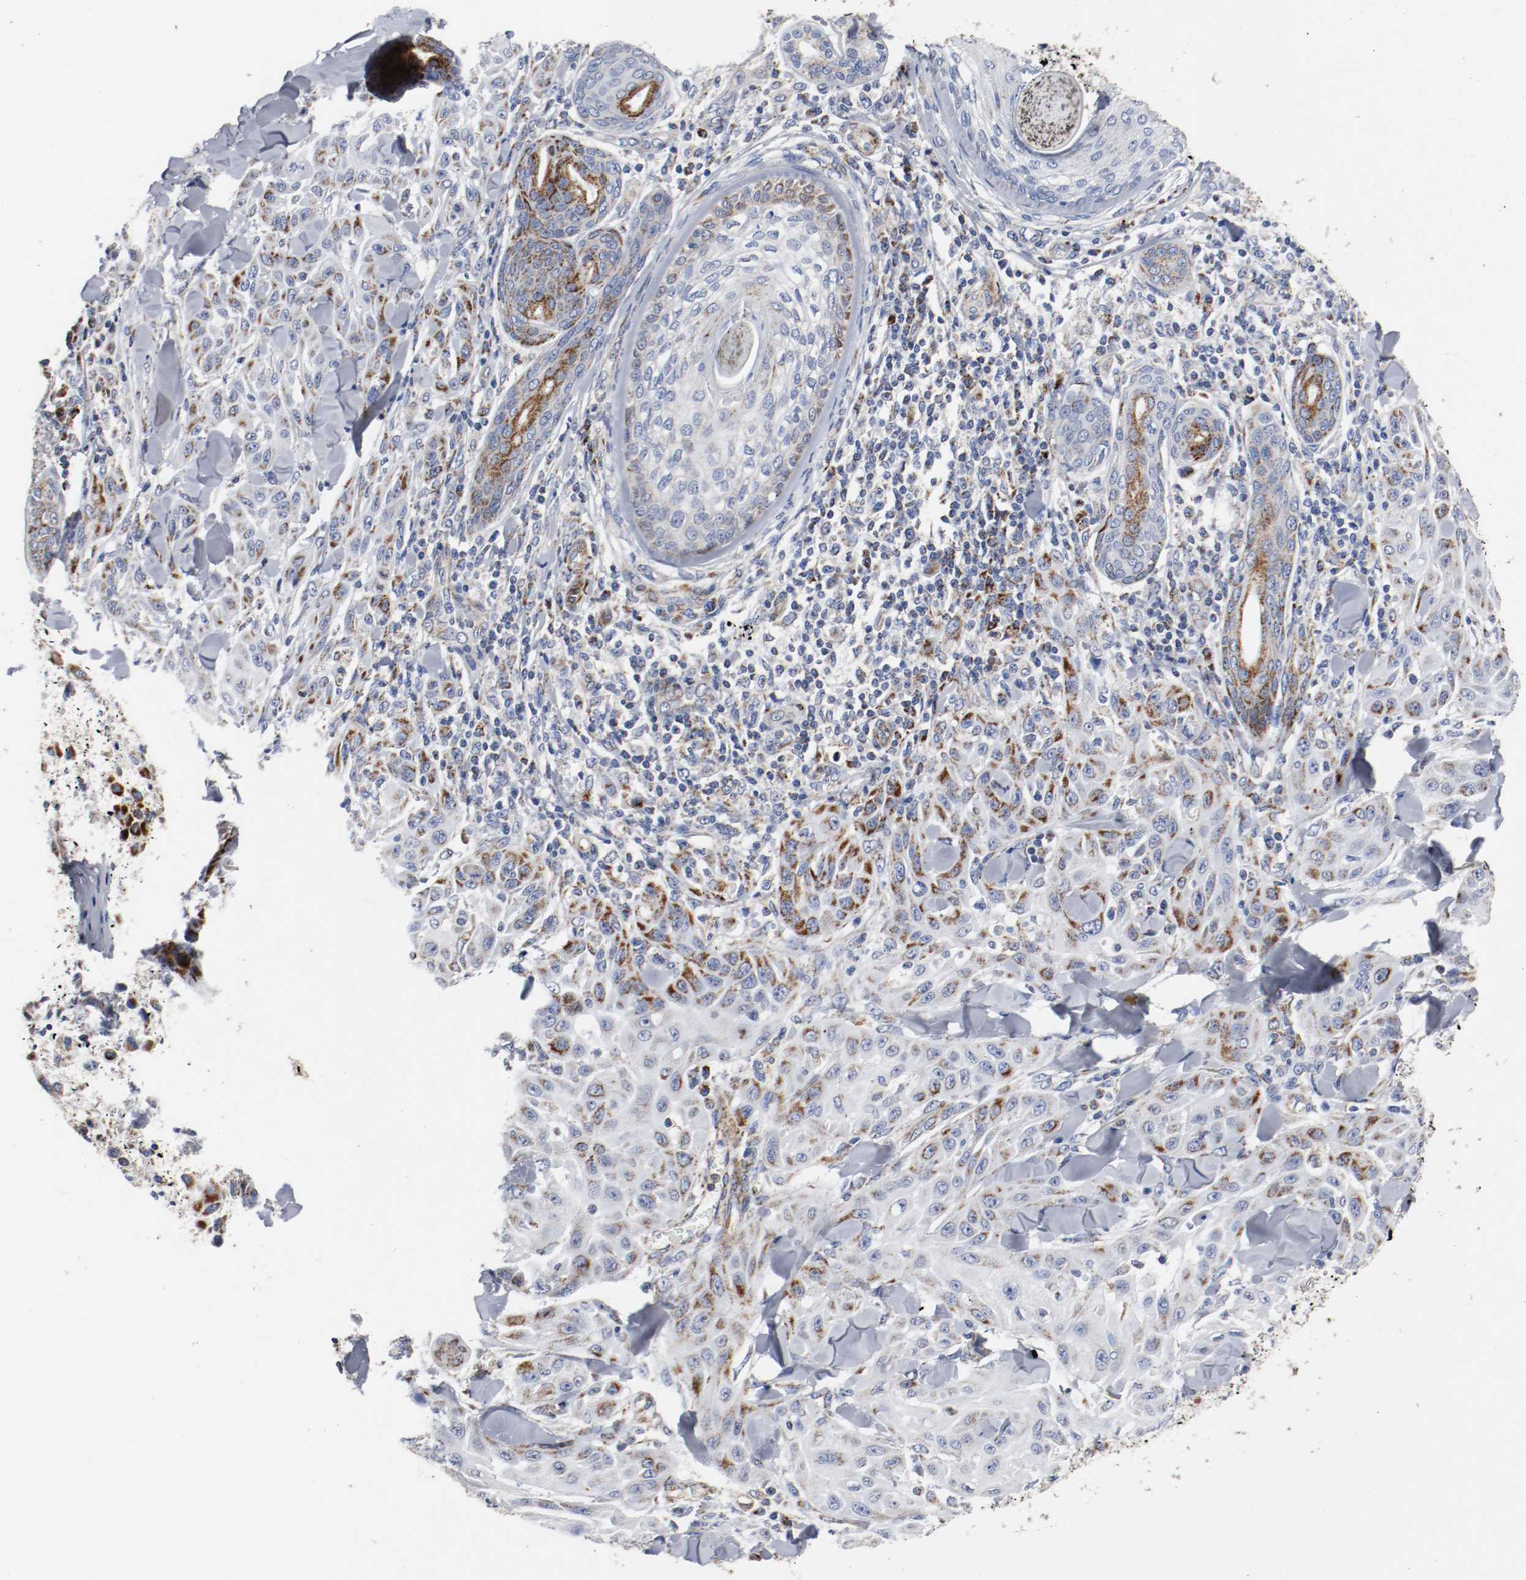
{"staining": {"intensity": "moderate", "quantity": "25%-75%", "location": "cytoplasmic/membranous"}, "tissue": "skin cancer", "cell_type": "Tumor cells", "image_type": "cancer", "snomed": [{"axis": "morphology", "description": "Squamous cell carcinoma, NOS"}, {"axis": "topography", "description": "Skin"}], "caption": "High-power microscopy captured an immunohistochemistry photomicrograph of squamous cell carcinoma (skin), revealing moderate cytoplasmic/membranous expression in about 25%-75% of tumor cells.", "gene": "TUBD1", "patient": {"sex": "male", "age": 24}}